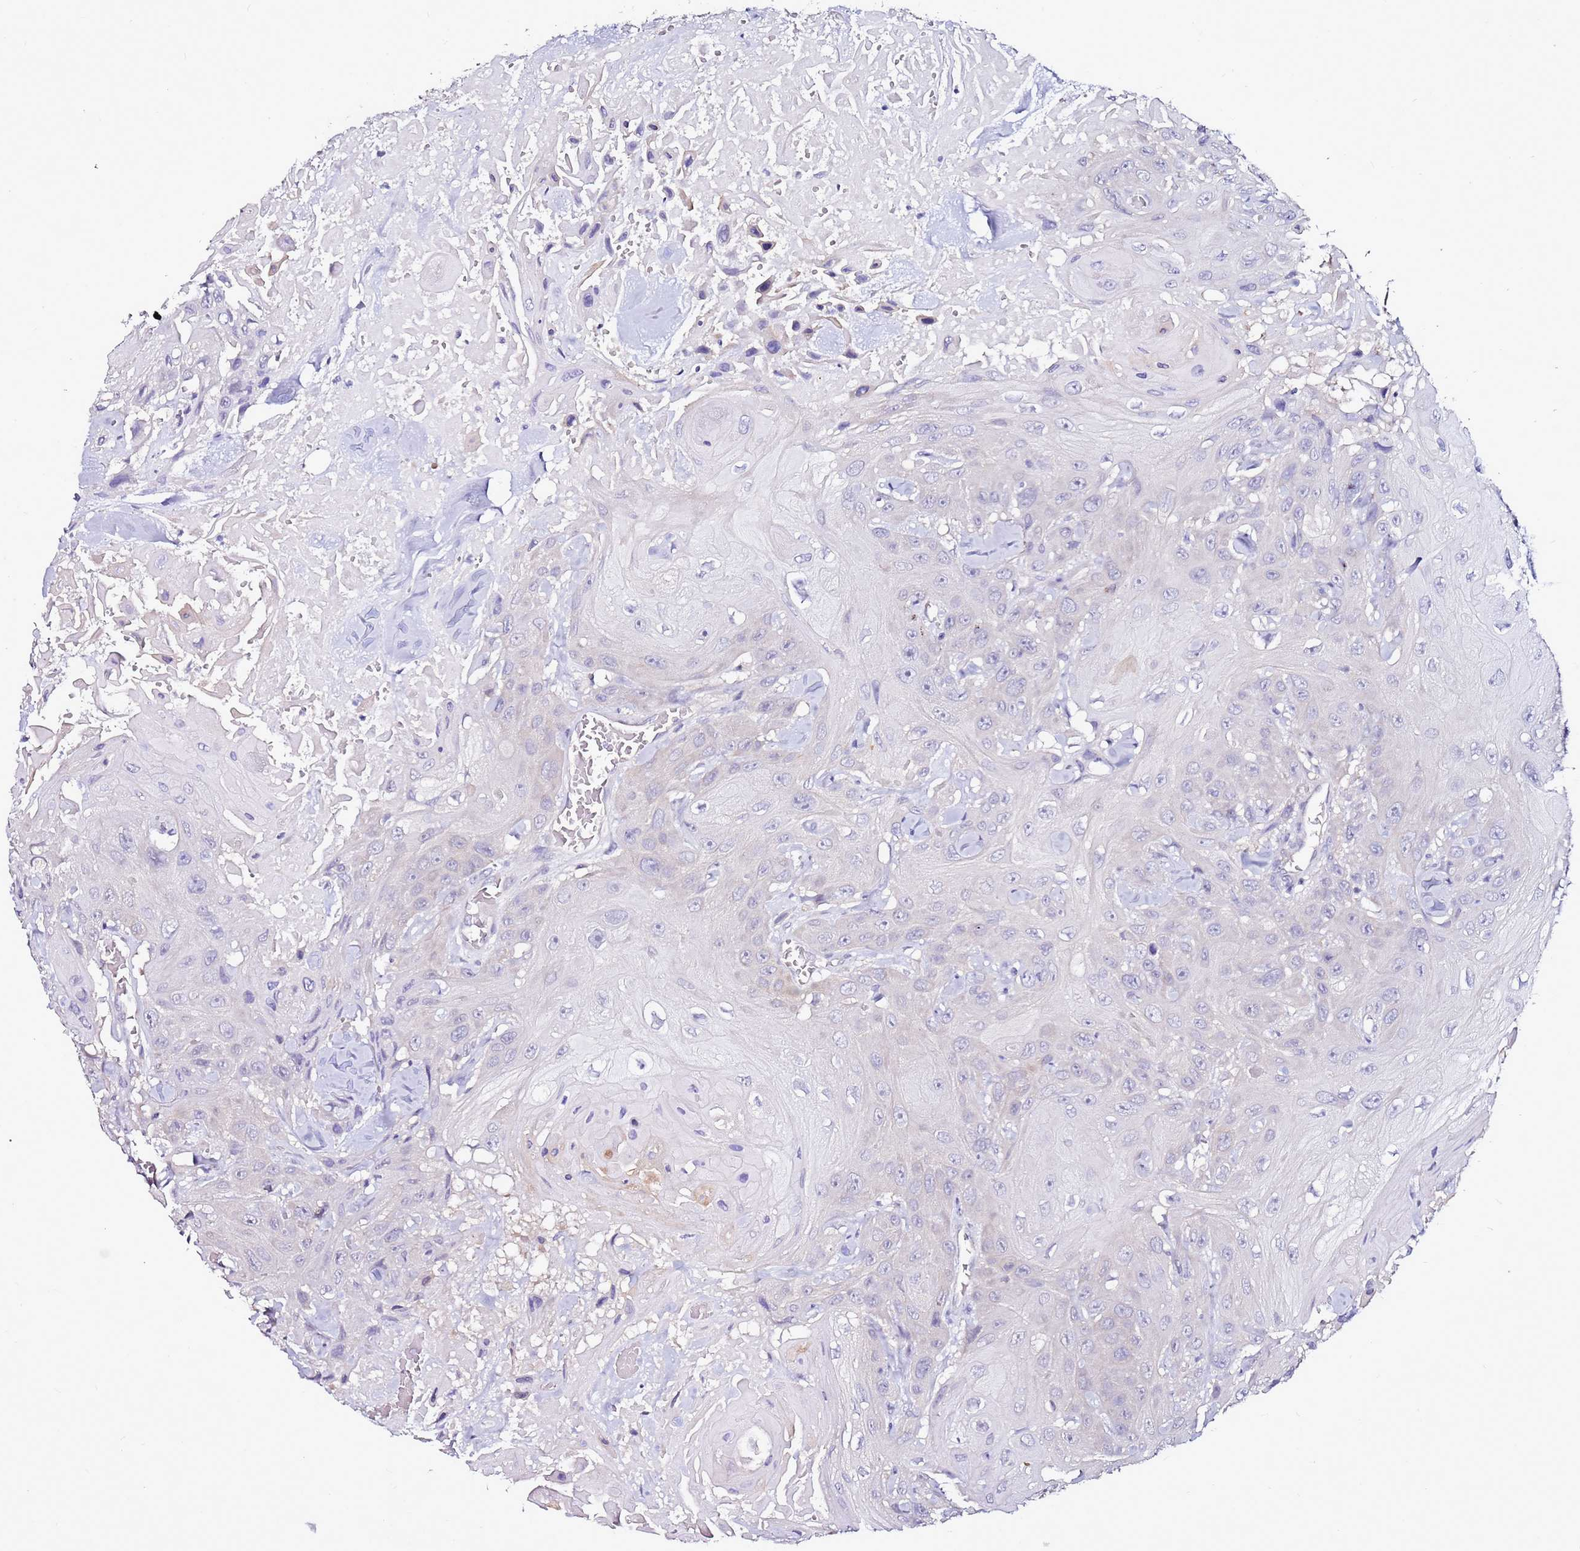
{"staining": {"intensity": "negative", "quantity": "none", "location": "none"}, "tissue": "head and neck cancer", "cell_type": "Tumor cells", "image_type": "cancer", "snomed": [{"axis": "morphology", "description": "Squamous cell carcinoma, NOS"}, {"axis": "topography", "description": "Head-Neck"}], "caption": "Human head and neck cancer (squamous cell carcinoma) stained for a protein using IHC shows no positivity in tumor cells.", "gene": "SRRM5", "patient": {"sex": "male", "age": 81}}